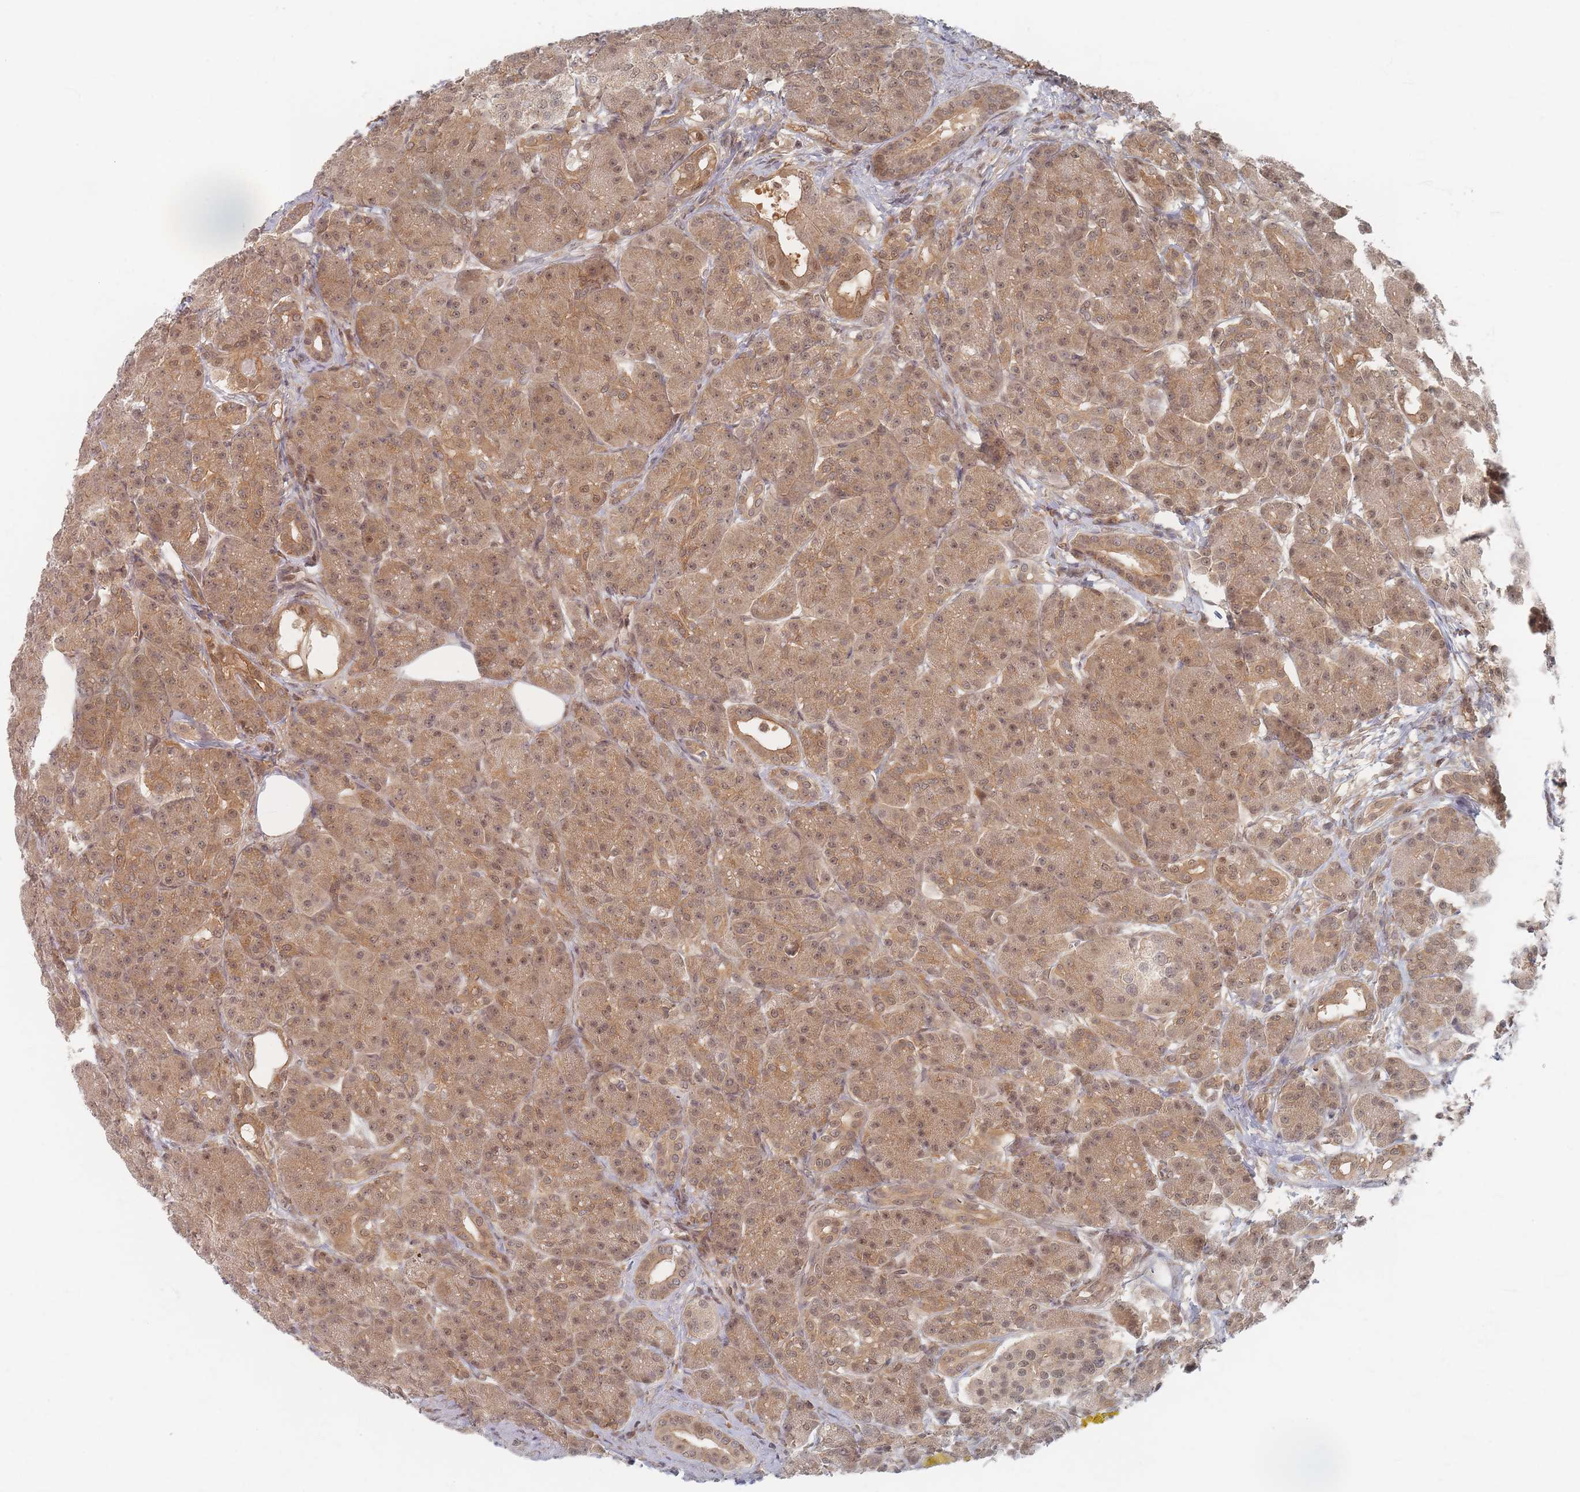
{"staining": {"intensity": "moderate", "quantity": ">75%", "location": "cytoplasmic/membranous,nuclear"}, "tissue": "pancreas", "cell_type": "Exocrine glandular cells", "image_type": "normal", "snomed": [{"axis": "morphology", "description": "Normal tissue, NOS"}, {"axis": "topography", "description": "Pancreas"}], "caption": "Unremarkable pancreas exhibits moderate cytoplasmic/membranous,nuclear expression in approximately >75% of exocrine glandular cells, visualized by immunohistochemistry. (IHC, brightfield microscopy, high magnification).", "gene": "PSMD9", "patient": {"sex": "male", "age": 63}}